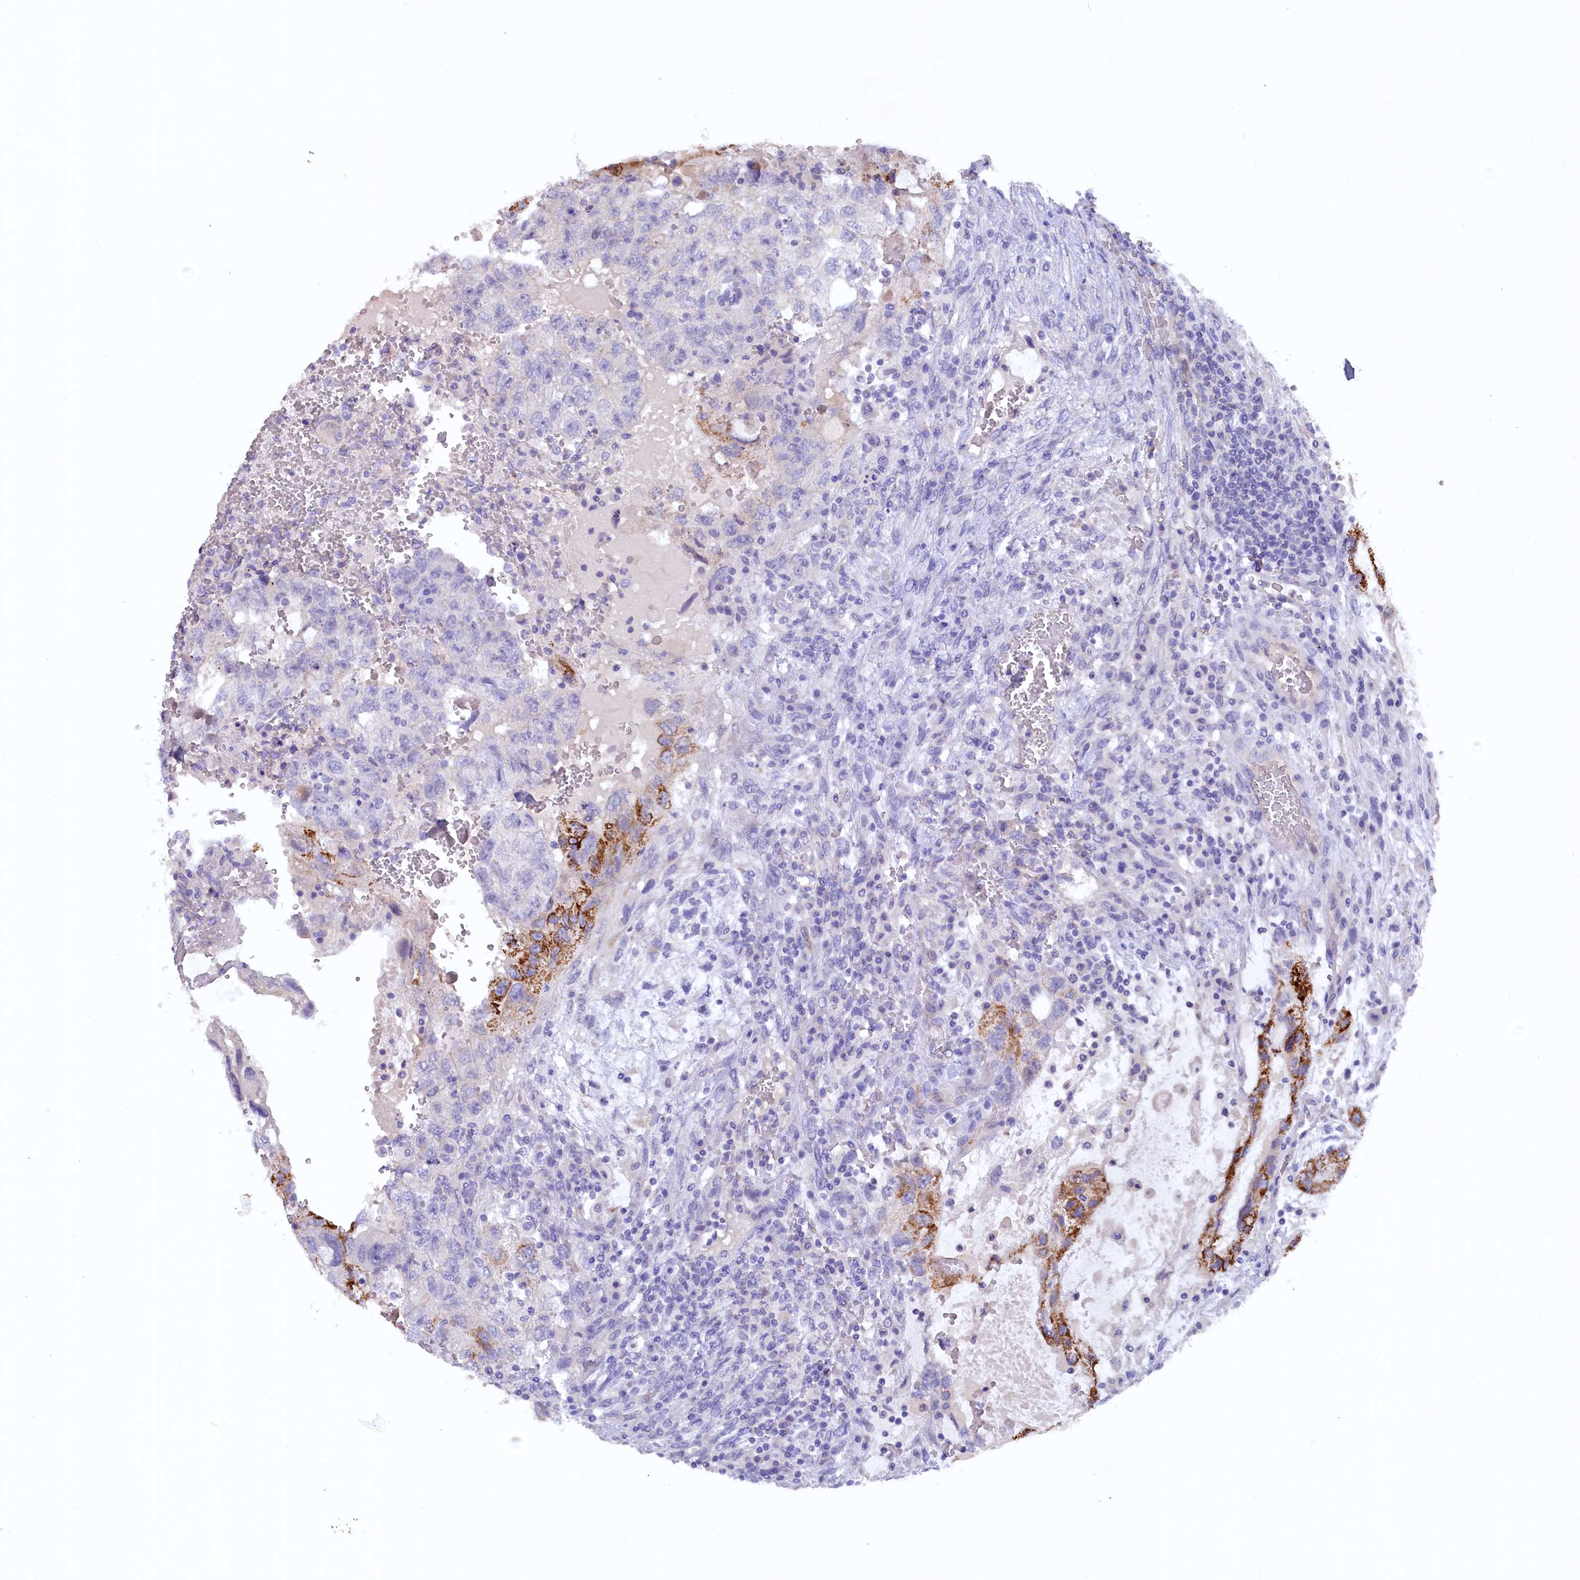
{"staining": {"intensity": "strong", "quantity": "<25%", "location": "cytoplasmic/membranous"}, "tissue": "testis cancer", "cell_type": "Tumor cells", "image_type": "cancer", "snomed": [{"axis": "morphology", "description": "Carcinoma, Embryonal, NOS"}, {"axis": "topography", "description": "Testis"}], "caption": "This photomicrograph displays immunohistochemistry (IHC) staining of human testis cancer (embryonal carcinoma), with medium strong cytoplasmic/membranous positivity in about <25% of tumor cells.", "gene": "ZSWIM4", "patient": {"sex": "male", "age": 36}}